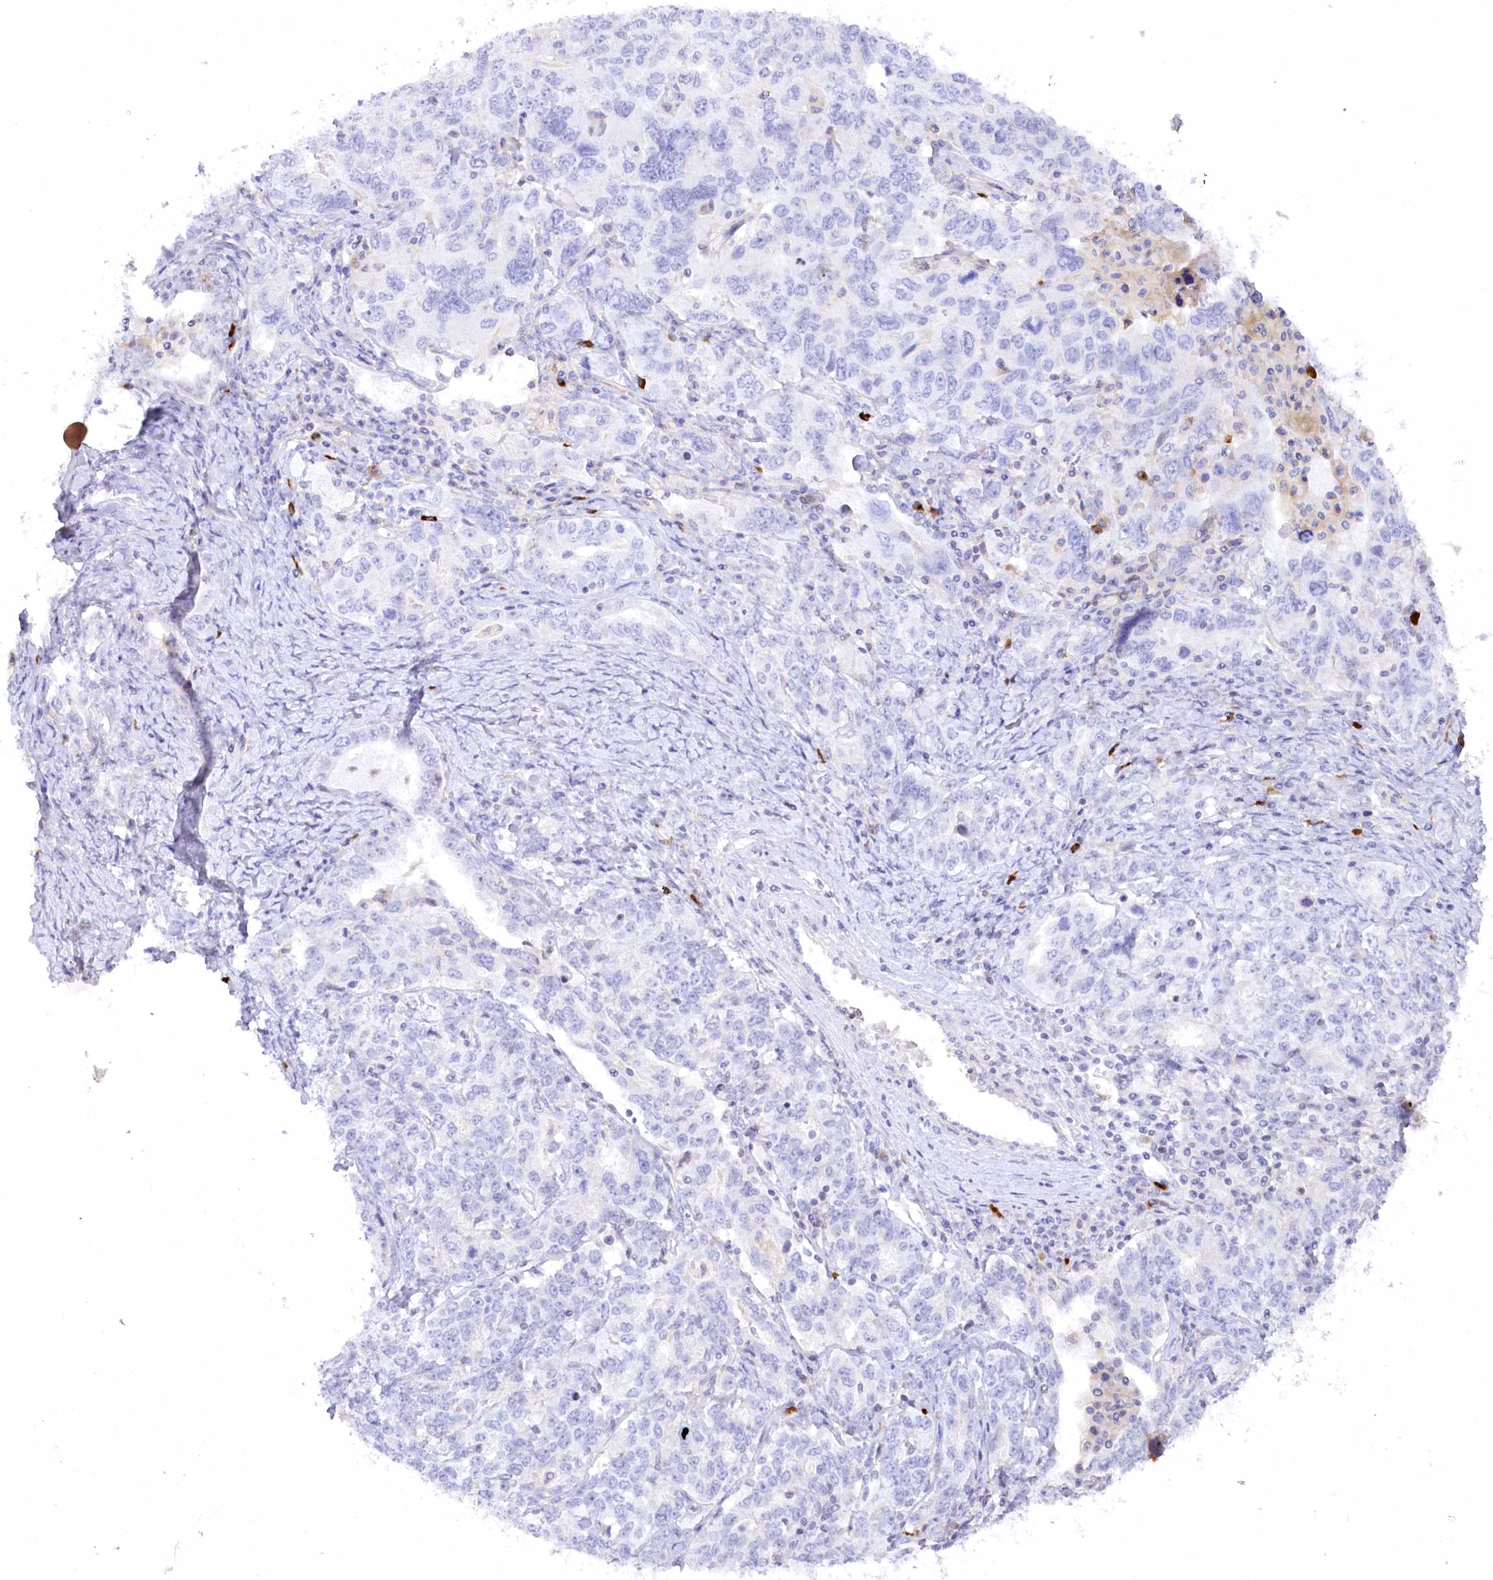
{"staining": {"intensity": "negative", "quantity": "none", "location": "none"}, "tissue": "ovarian cancer", "cell_type": "Tumor cells", "image_type": "cancer", "snomed": [{"axis": "morphology", "description": "Carcinoma, endometroid"}, {"axis": "topography", "description": "Ovary"}], "caption": "An immunohistochemistry (IHC) micrograph of ovarian endometroid carcinoma is shown. There is no staining in tumor cells of ovarian endometroid carcinoma.", "gene": "MYOZ1", "patient": {"sex": "female", "age": 62}}